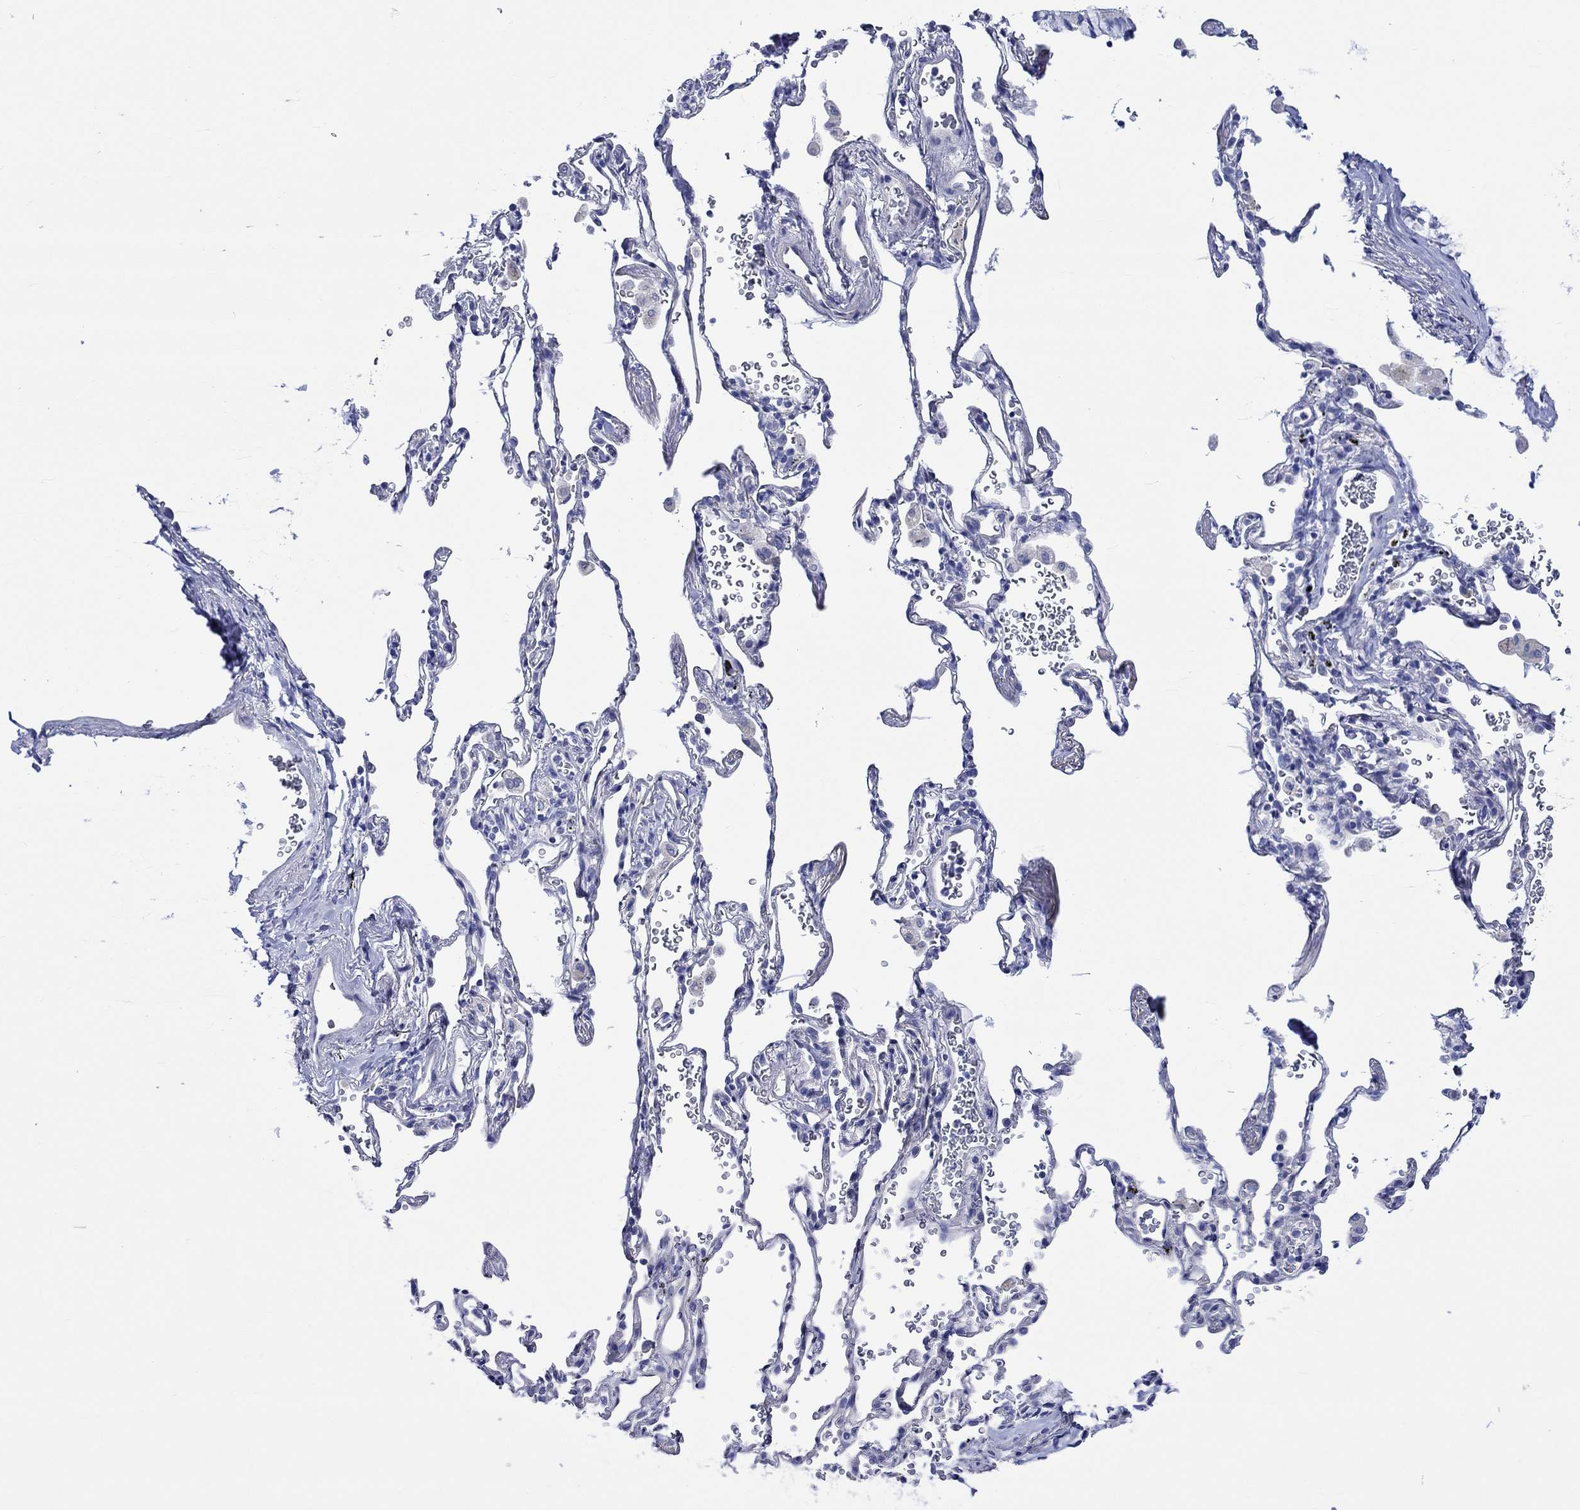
{"staining": {"intensity": "negative", "quantity": "none", "location": "none"}, "tissue": "adipose tissue", "cell_type": "Adipocytes", "image_type": "normal", "snomed": [{"axis": "morphology", "description": "Normal tissue, NOS"}, {"axis": "morphology", "description": "Adenocarcinoma, NOS"}, {"axis": "topography", "description": "Cartilage tissue"}, {"axis": "topography", "description": "Lung"}], "caption": "DAB (3,3'-diaminobenzidine) immunohistochemical staining of benign human adipose tissue demonstrates no significant positivity in adipocytes. (DAB (3,3'-diaminobenzidine) immunohistochemistry, high magnification).", "gene": "HARBI1", "patient": {"sex": "male", "age": 59}}